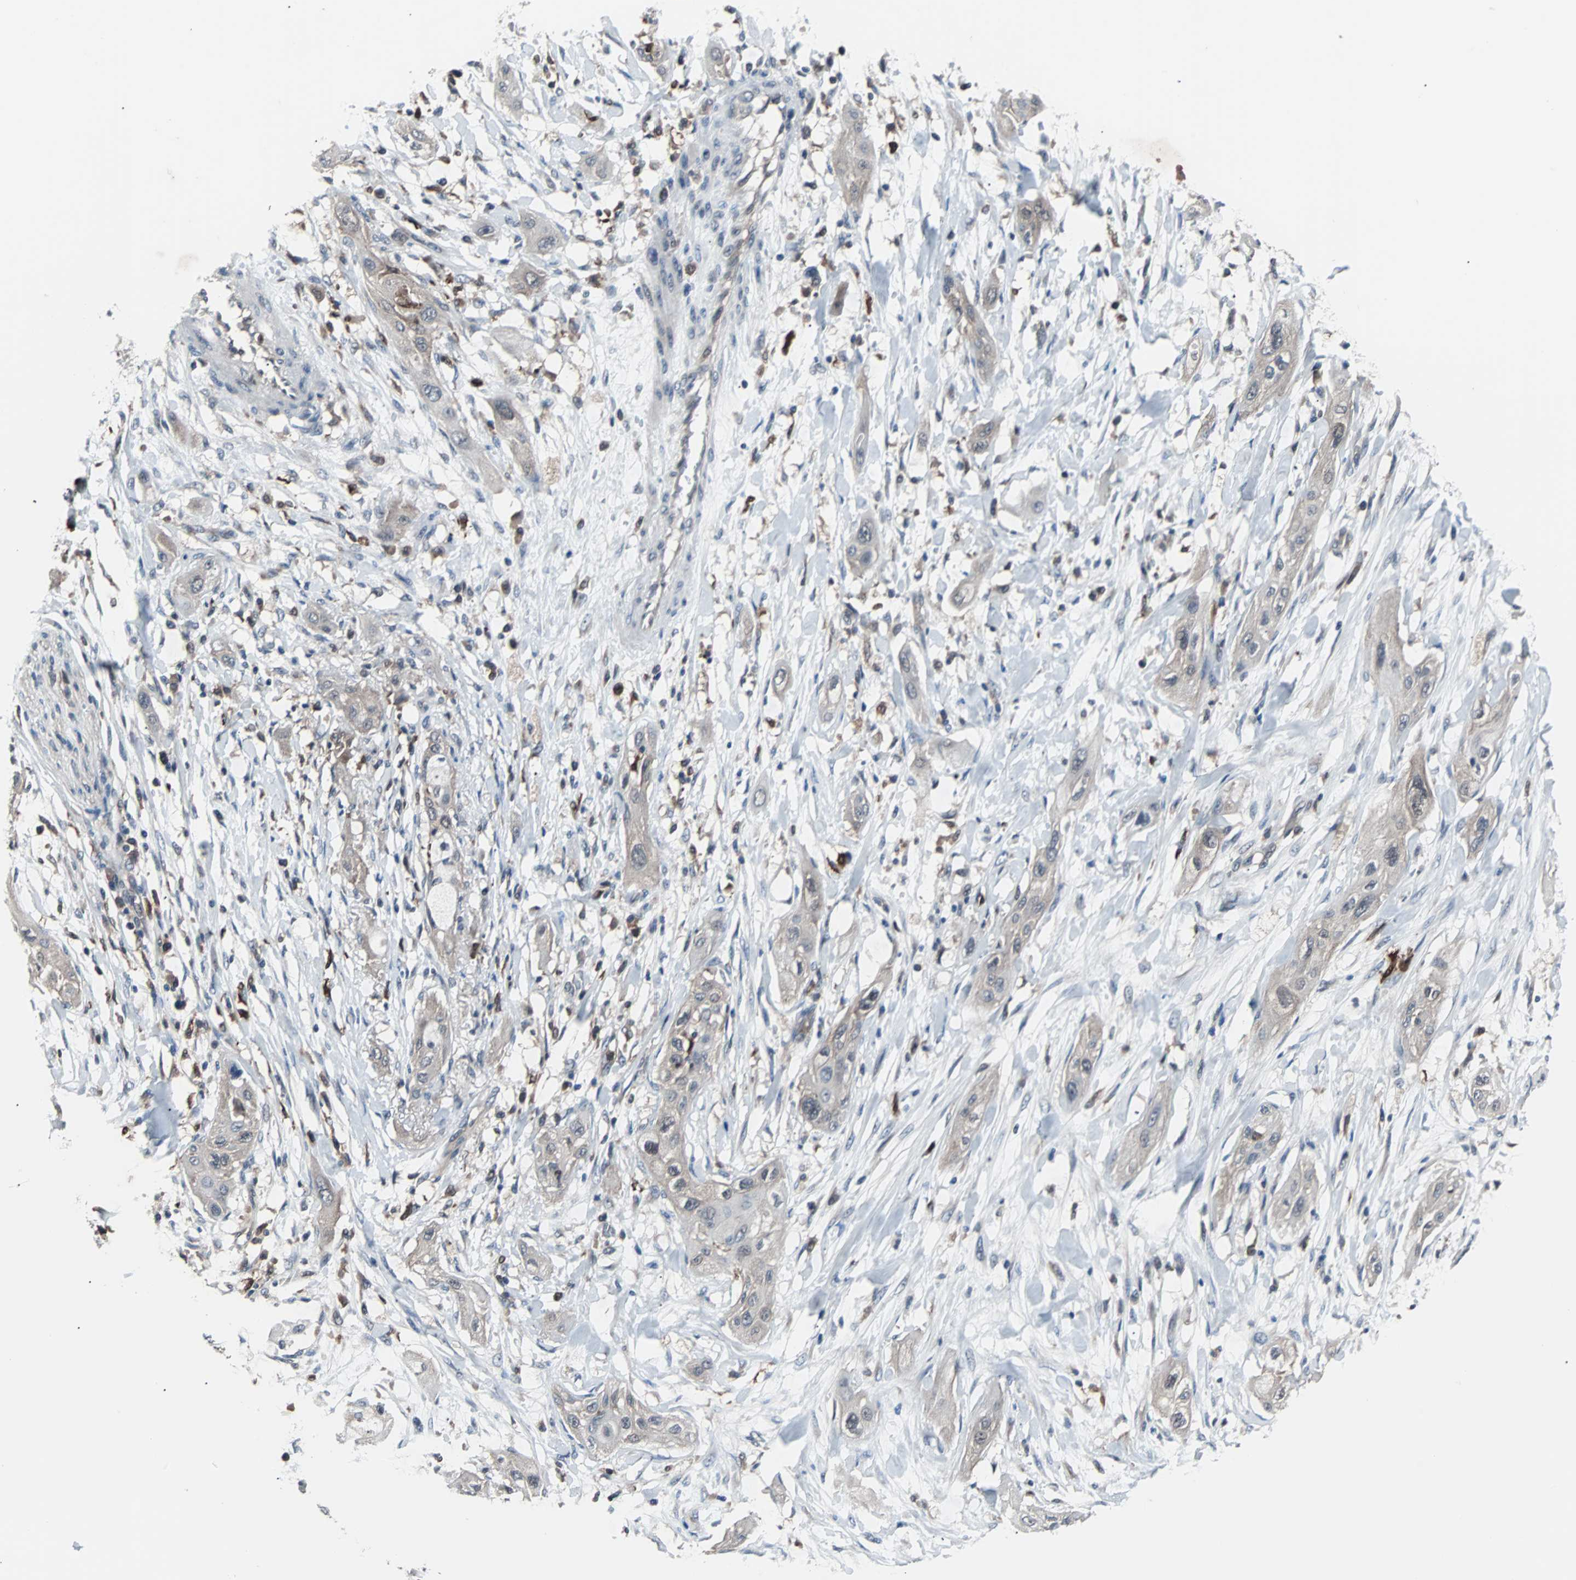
{"staining": {"intensity": "weak", "quantity": ">75%", "location": "cytoplasmic/membranous"}, "tissue": "lung cancer", "cell_type": "Tumor cells", "image_type": "cancer", "snomed": [{"axis": "morphology", "description": "Squamous cell carcinoma, NOS"}, {"axis": "topography", "description": "Lung"}], "caption": "Lung squamous cell carcinoma was stained to show a protein in brown. There is low levels of weak cytoplasmic/membranous expression in about >75% of tumor cells.", "gene": "PAK1", "patient": {"sex": "female", "age": 47}}